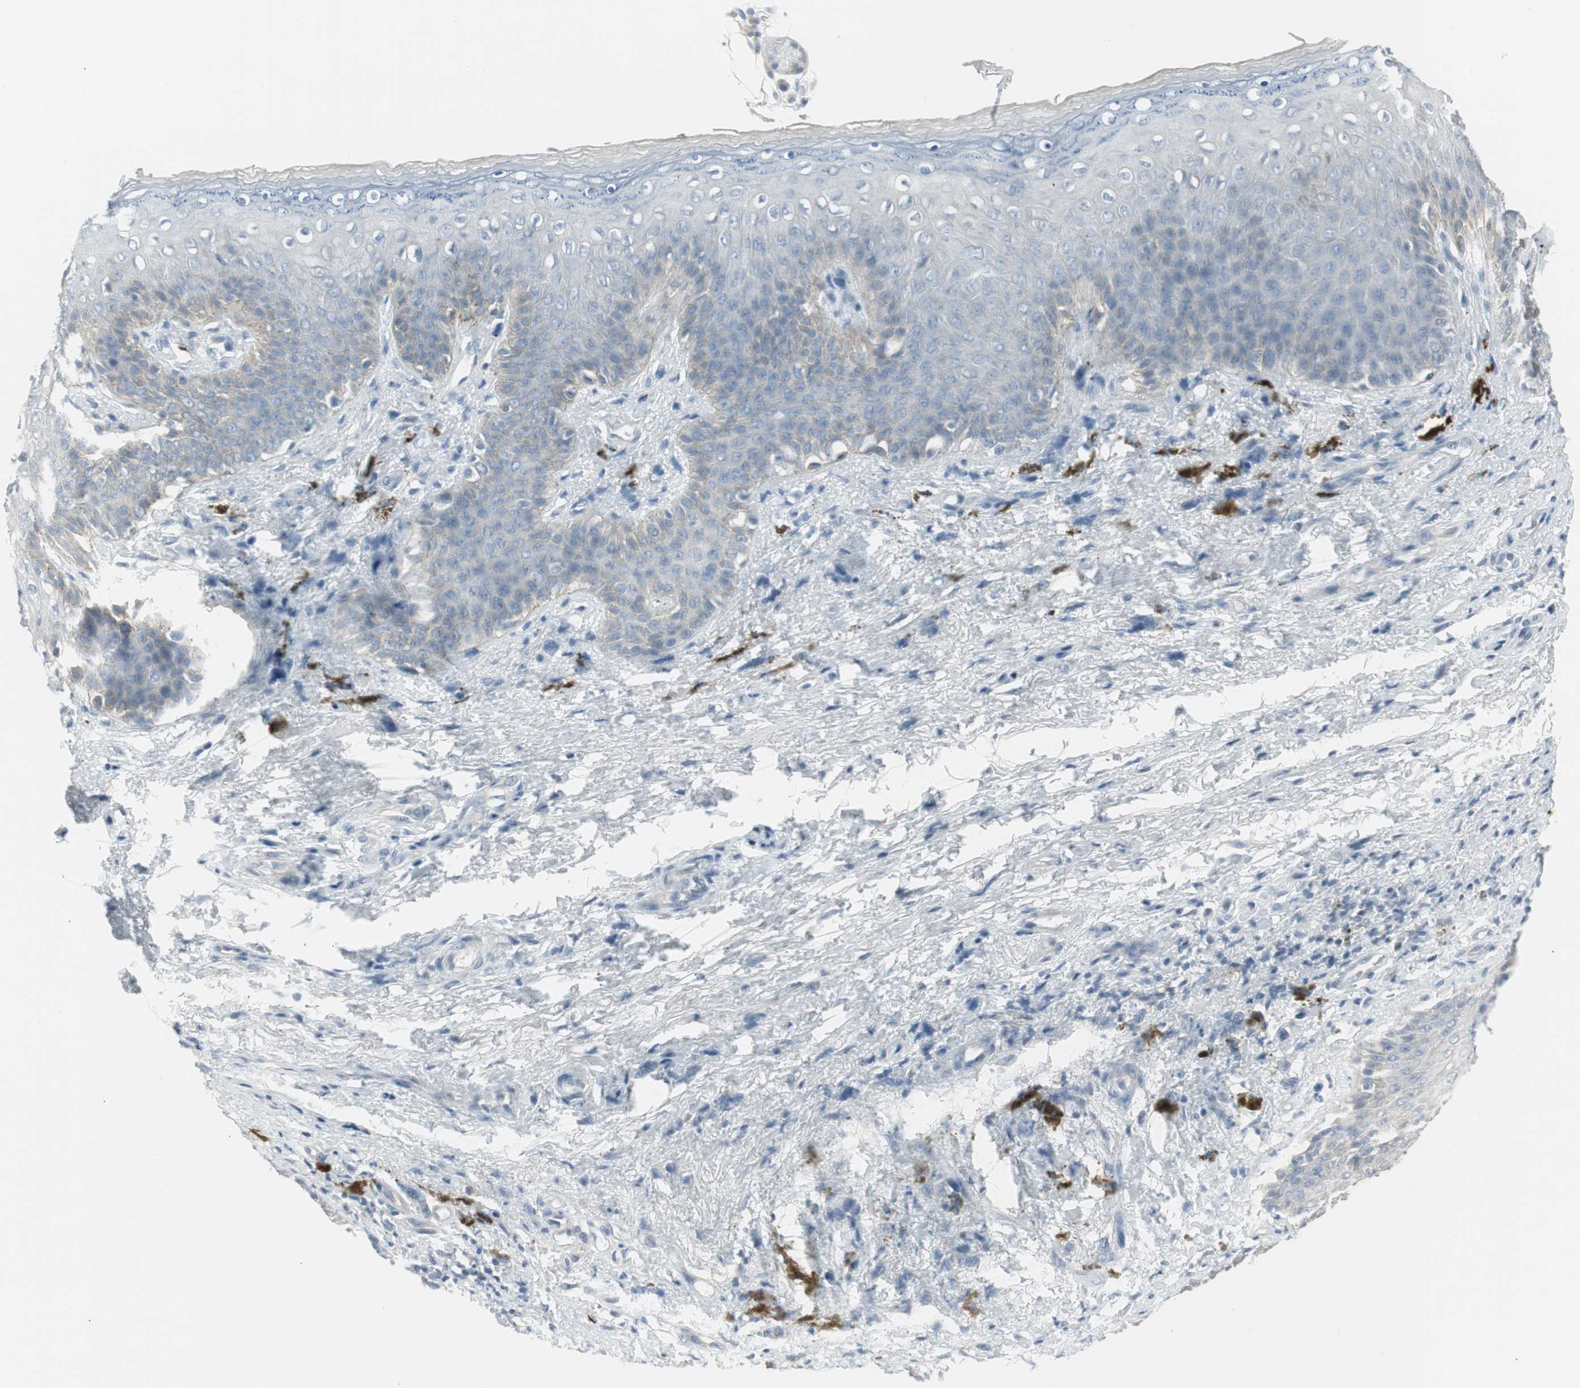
{"staining": {"intensity": "weak", "quantity": "<25%", "location": "cytoplasmic/membranous"}, "tissue": "skin", "cell_type": "Epidermal cells", "image_type": "normal", "snomed": [{"axis": "morphology", "description": "Normal tissue, NOS"}, {"axis": "topography", "description": "Anal"}], "caption": "This is an IHC photomicrograph of unremarkable human skin. There is no positivity in epidermal cells.", "gene": "AGR2", "patient": {"sex": "female", "age": 46}}